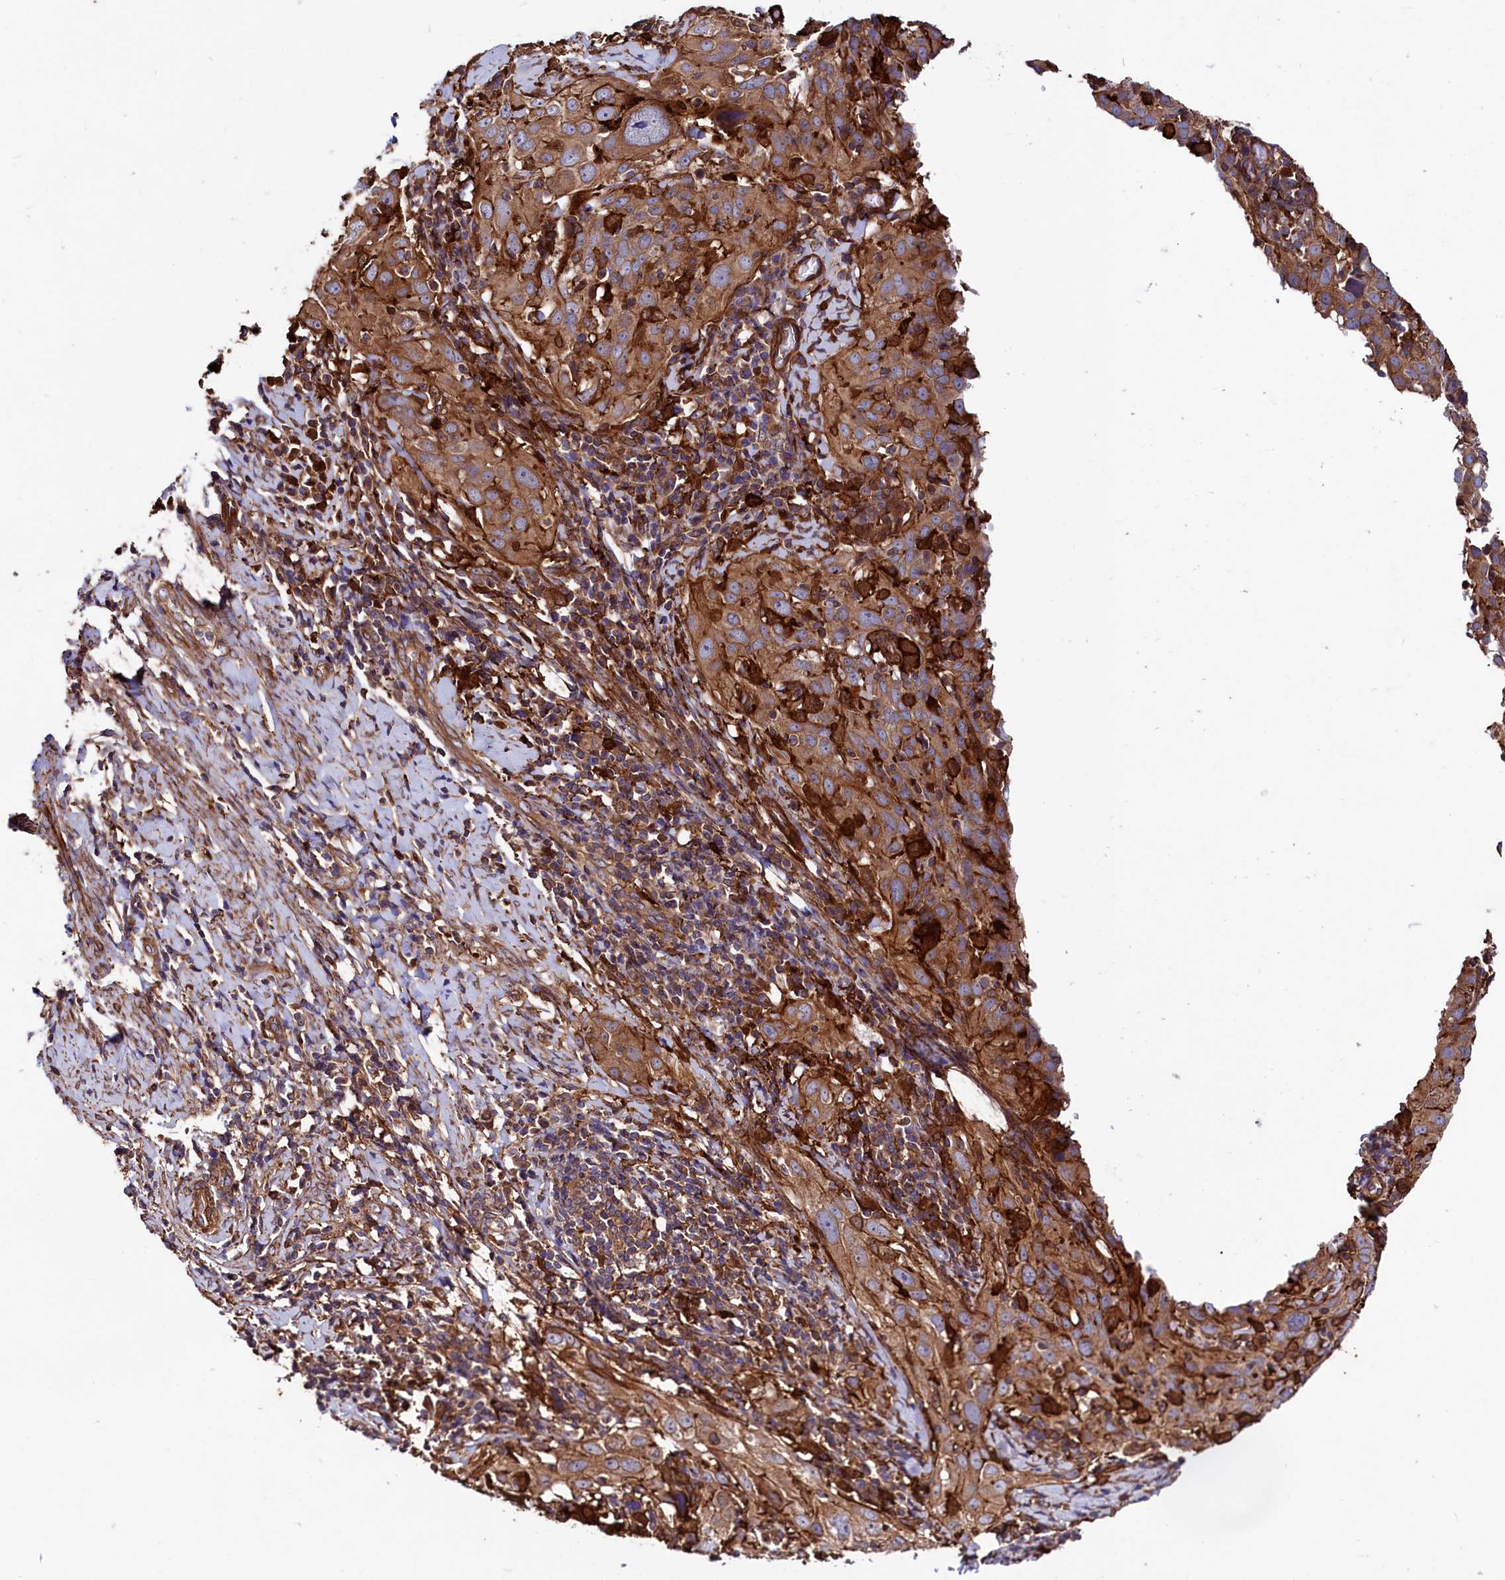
{"staining": {"intensity": "moderate", "quantity": ">75%", "location": "cytoplasmic/membranous"}, "tissue": "cervical cancer", "cell_type": "Tumor cells", "image_type": "cancer", "snomed": [{"axis": "morphology", "description": "Squamous cell carcinoma, NOS"}, {"axis": "topography", "description": "Cervix"}], "caption": "Protein staining of cervical squamous cell carcinoma tissue exhibits moderate cytoplasmic/membranous positivity in about >75% of tumor cells. The protein is stained brown, and the nuclei are stained in blue (DAB (3,3'-diaminobenzidine) IHC with brightfield microscopy, high magnification).", "gene": "STAMBPL1", "patient": {"sex": "female", "age": 31}}